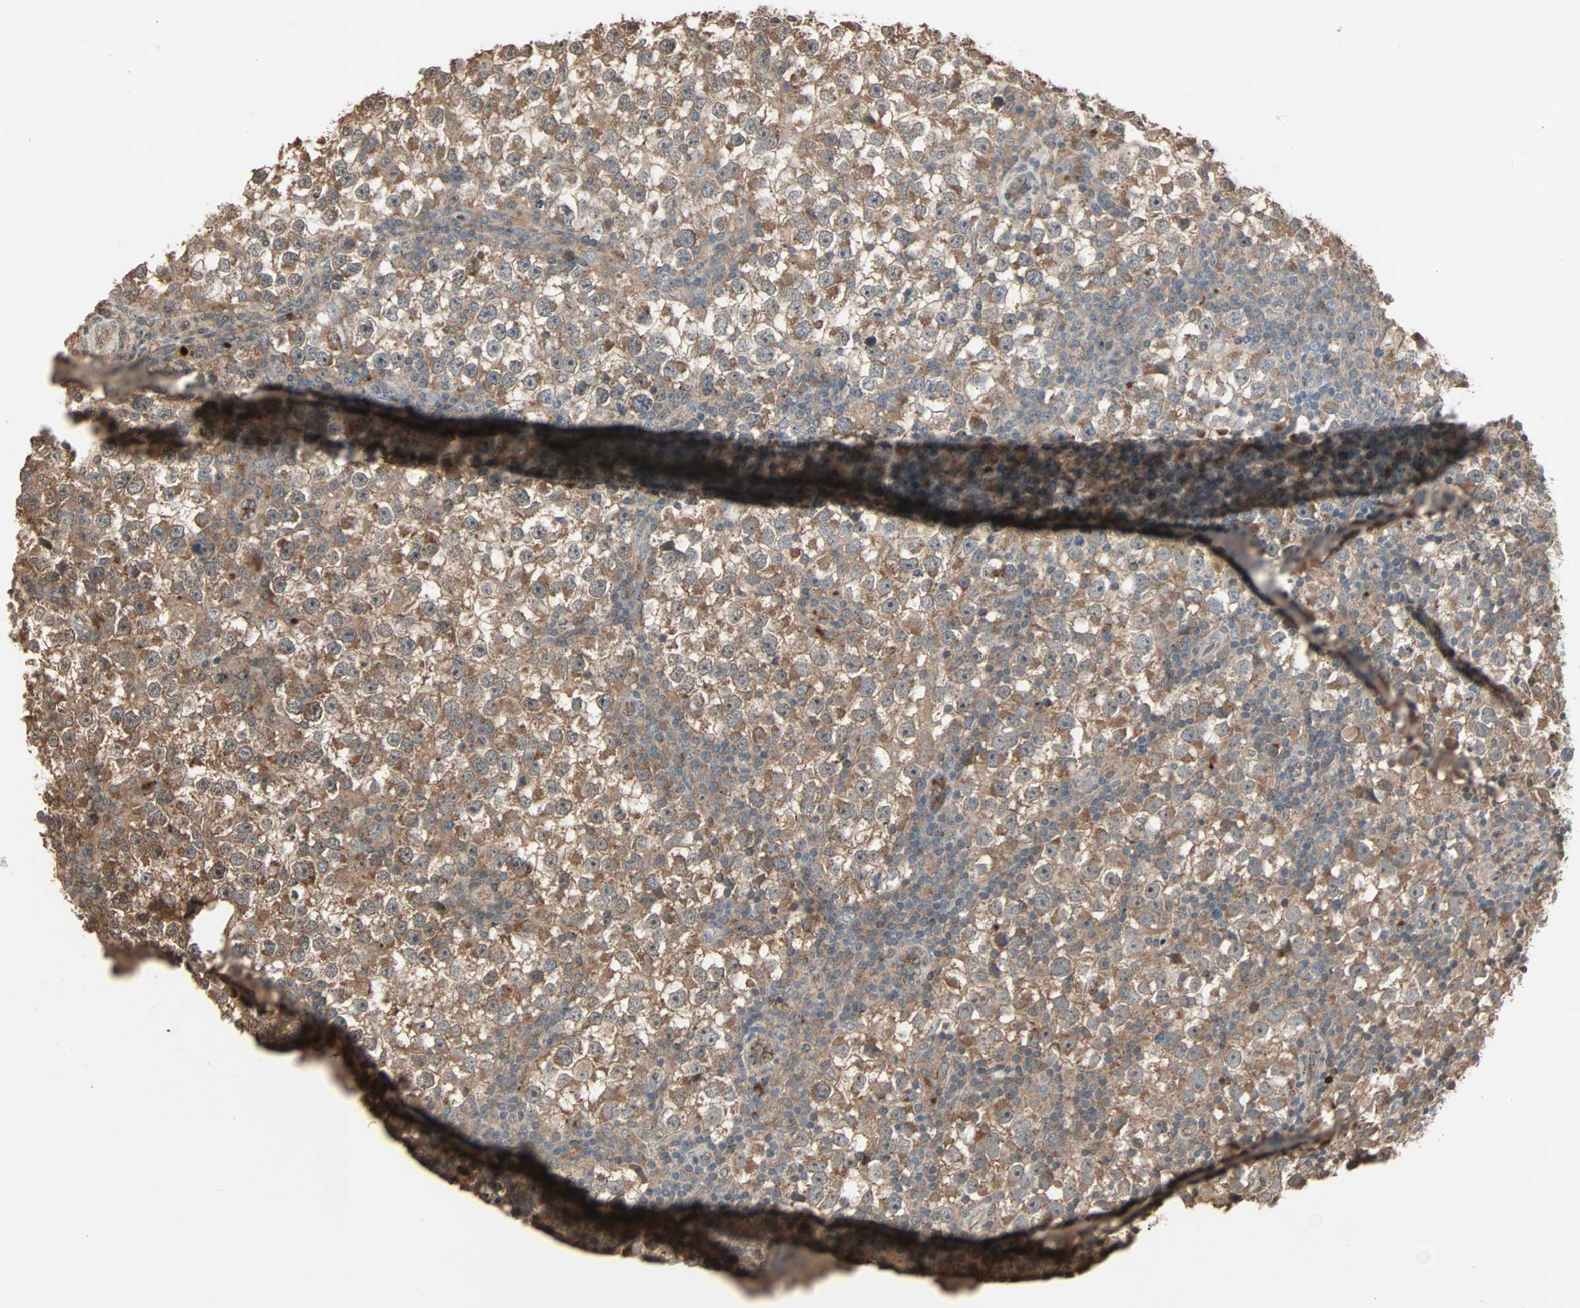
{"staining": {"intensity": "moderate", "quantity": ">75%", "location": "cytoplasmic/membranous"}, "tissue": "testis cancer", "cell_type": "Tumor cells", "image_type": "cancer", "snomed": [{"axis": "morphology", "description": "Seminoma, NOS"}, {"axis": "topography", "description": "Testis"}], "caption": "Testis cancer (seminoma) was stained to show a protein in brown. There is medium levels of moderate cytoplasmic/membranous positivity in about >75% of tumor cells.", "gene": "CALCRL", "patient": {"sex": "male", "age": 65}}